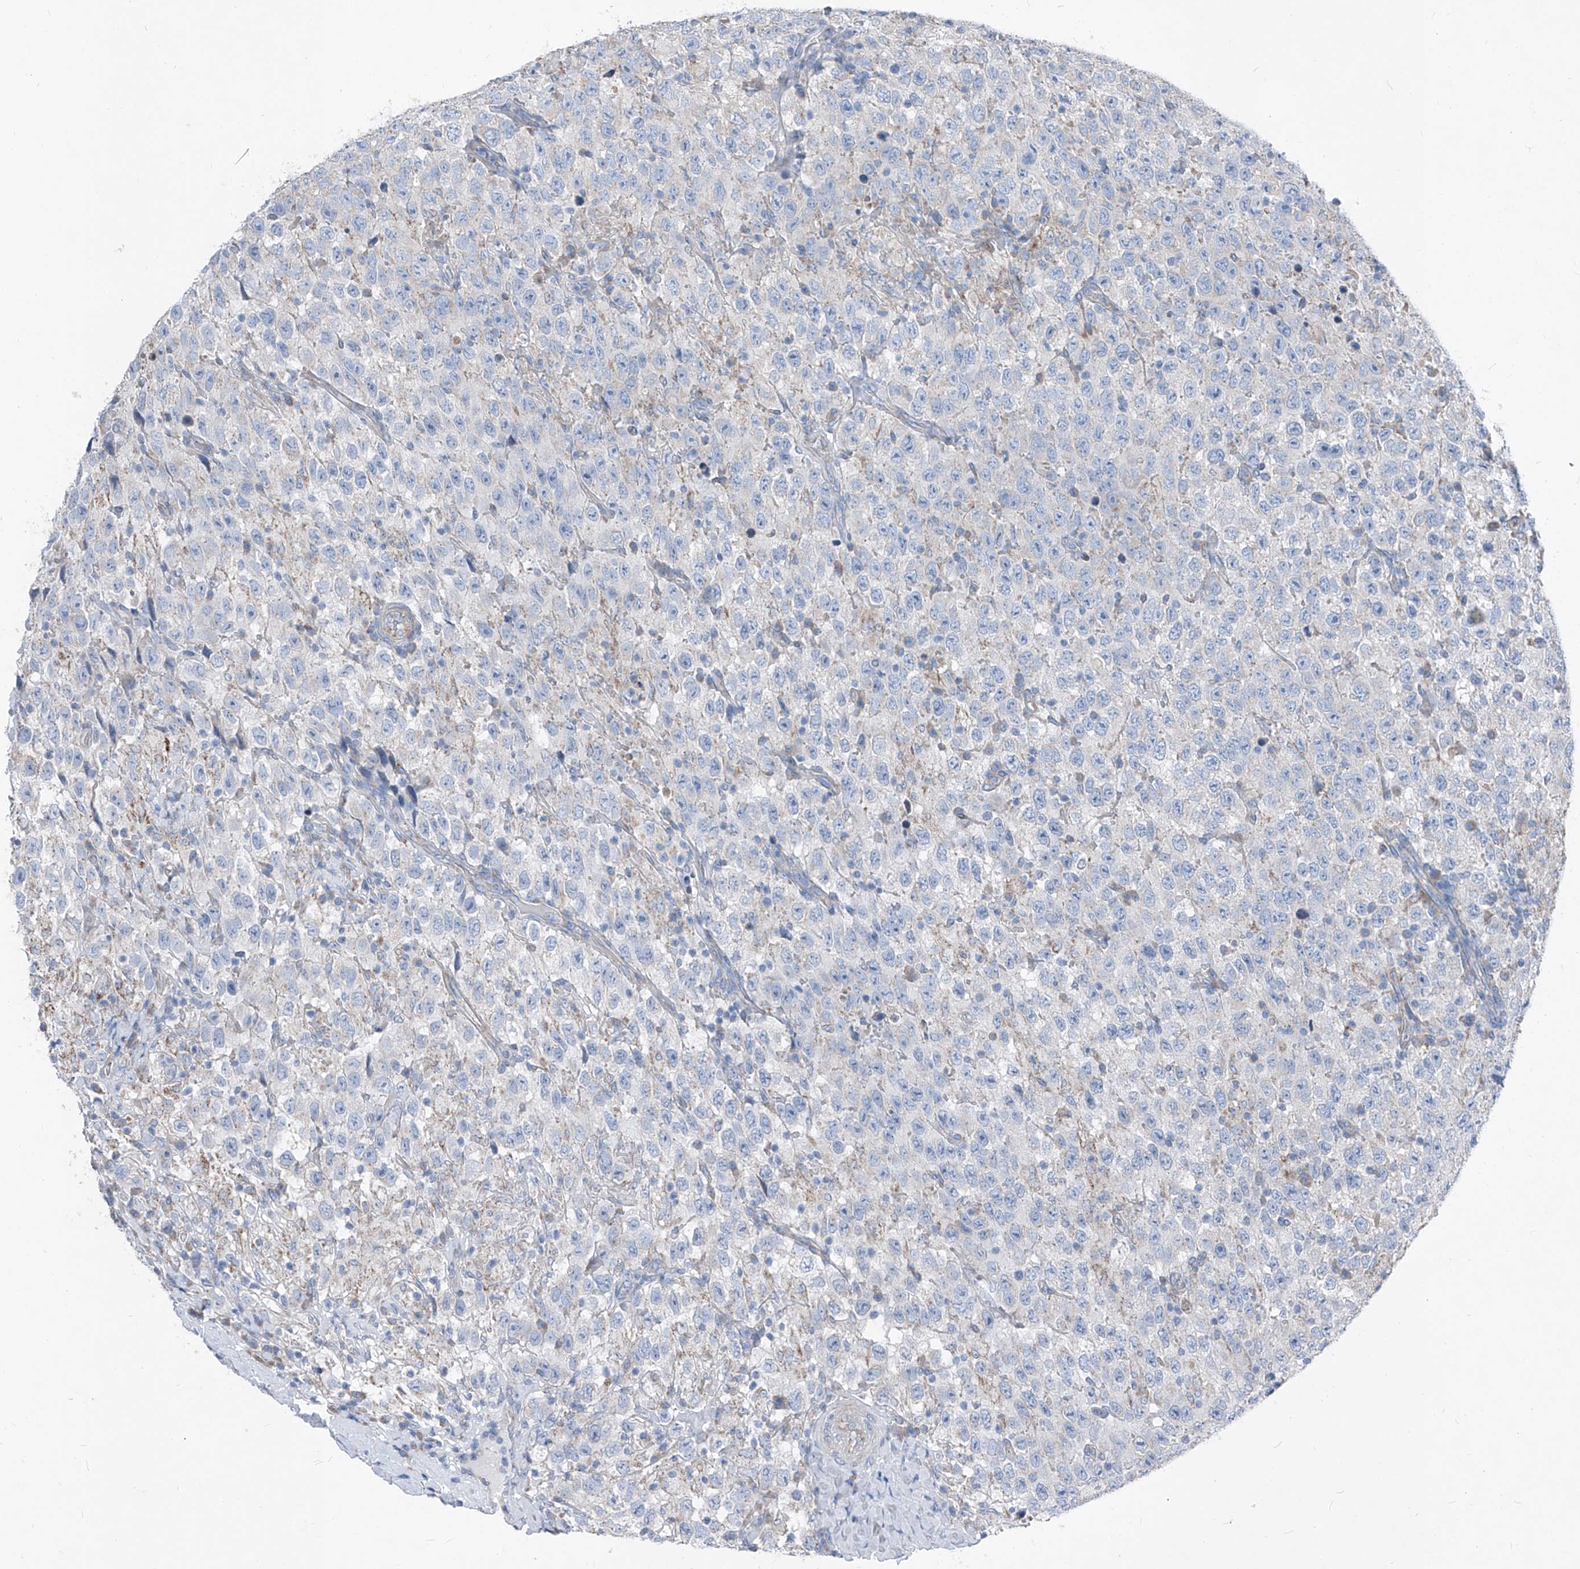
{"staining": {"intensity": "negative", "quantity": "none", "location": "none"}, "tissue": "testis cancer", "cell_type": "Tumor cells", "image_type": "cancer", "snomed": [{"axis": "morphology", "description": "Seminoma, NOS"}, {"axis": "topography", "description": "Testis"}], "caption": "An IHC micrograph of testis cancer is shown. There is no staining in tumor cells of testis cancer.", "gene": "AGPS", "patient": {"sex": "male", "age": 41}}